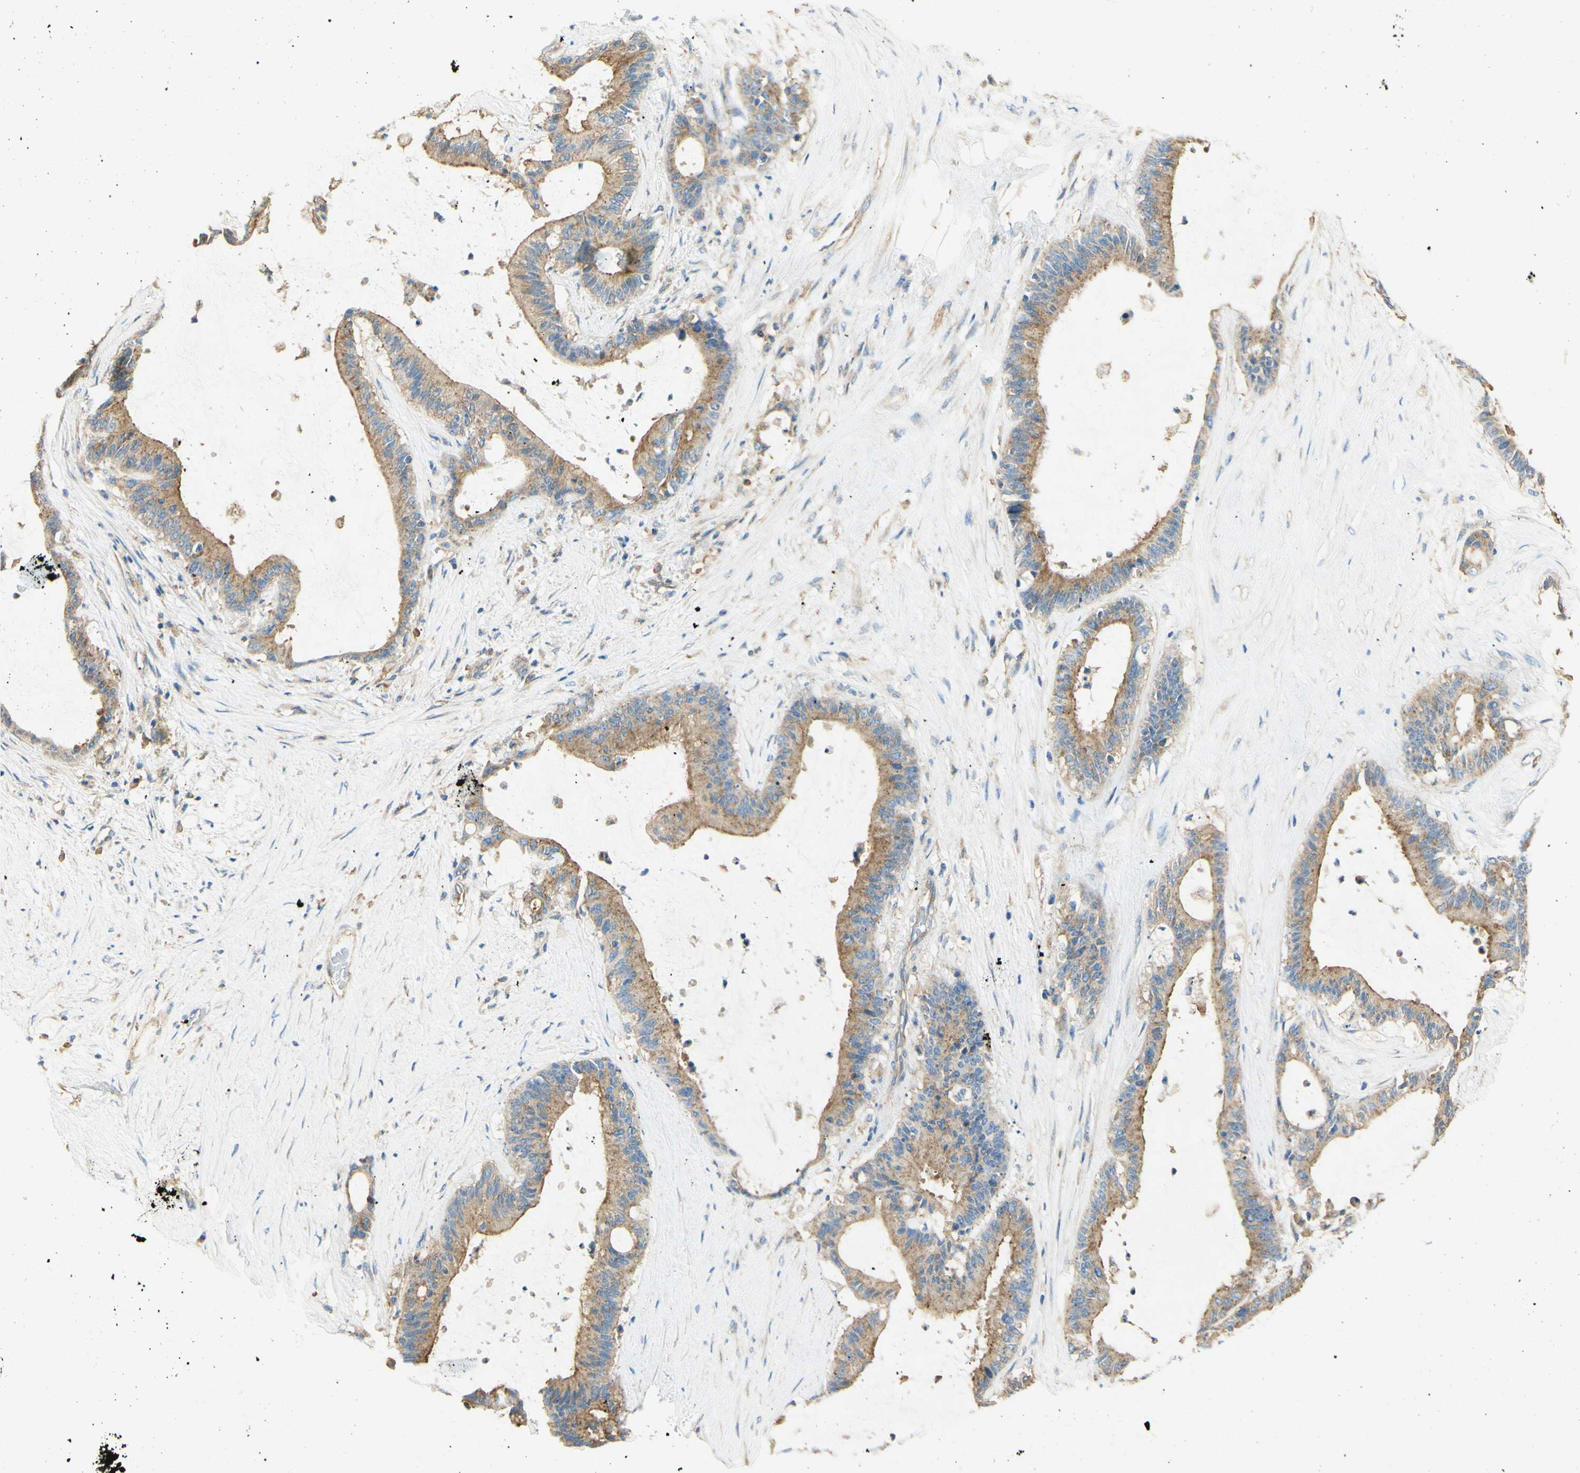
{"staining": {"intensity": "weak", "quantity": ">75%", "location": "cytoplasmic/membranous"}, "tissue": "liver cancer", "cell_type": "Tumor cells", "image_type": "cancer", "snomed": [{"axis": "morphology", "description": "Cholangiocarcinoma"}, {"axis": "topography", "description": "Liver"}], "caption": "Liver cholangiocarcinoma stained for a protein exhibits weak cytoplasmic/membranous positivity in tumor cells.", "gene": "CLTC", "patient": {"sex": "female", "age": 73}}